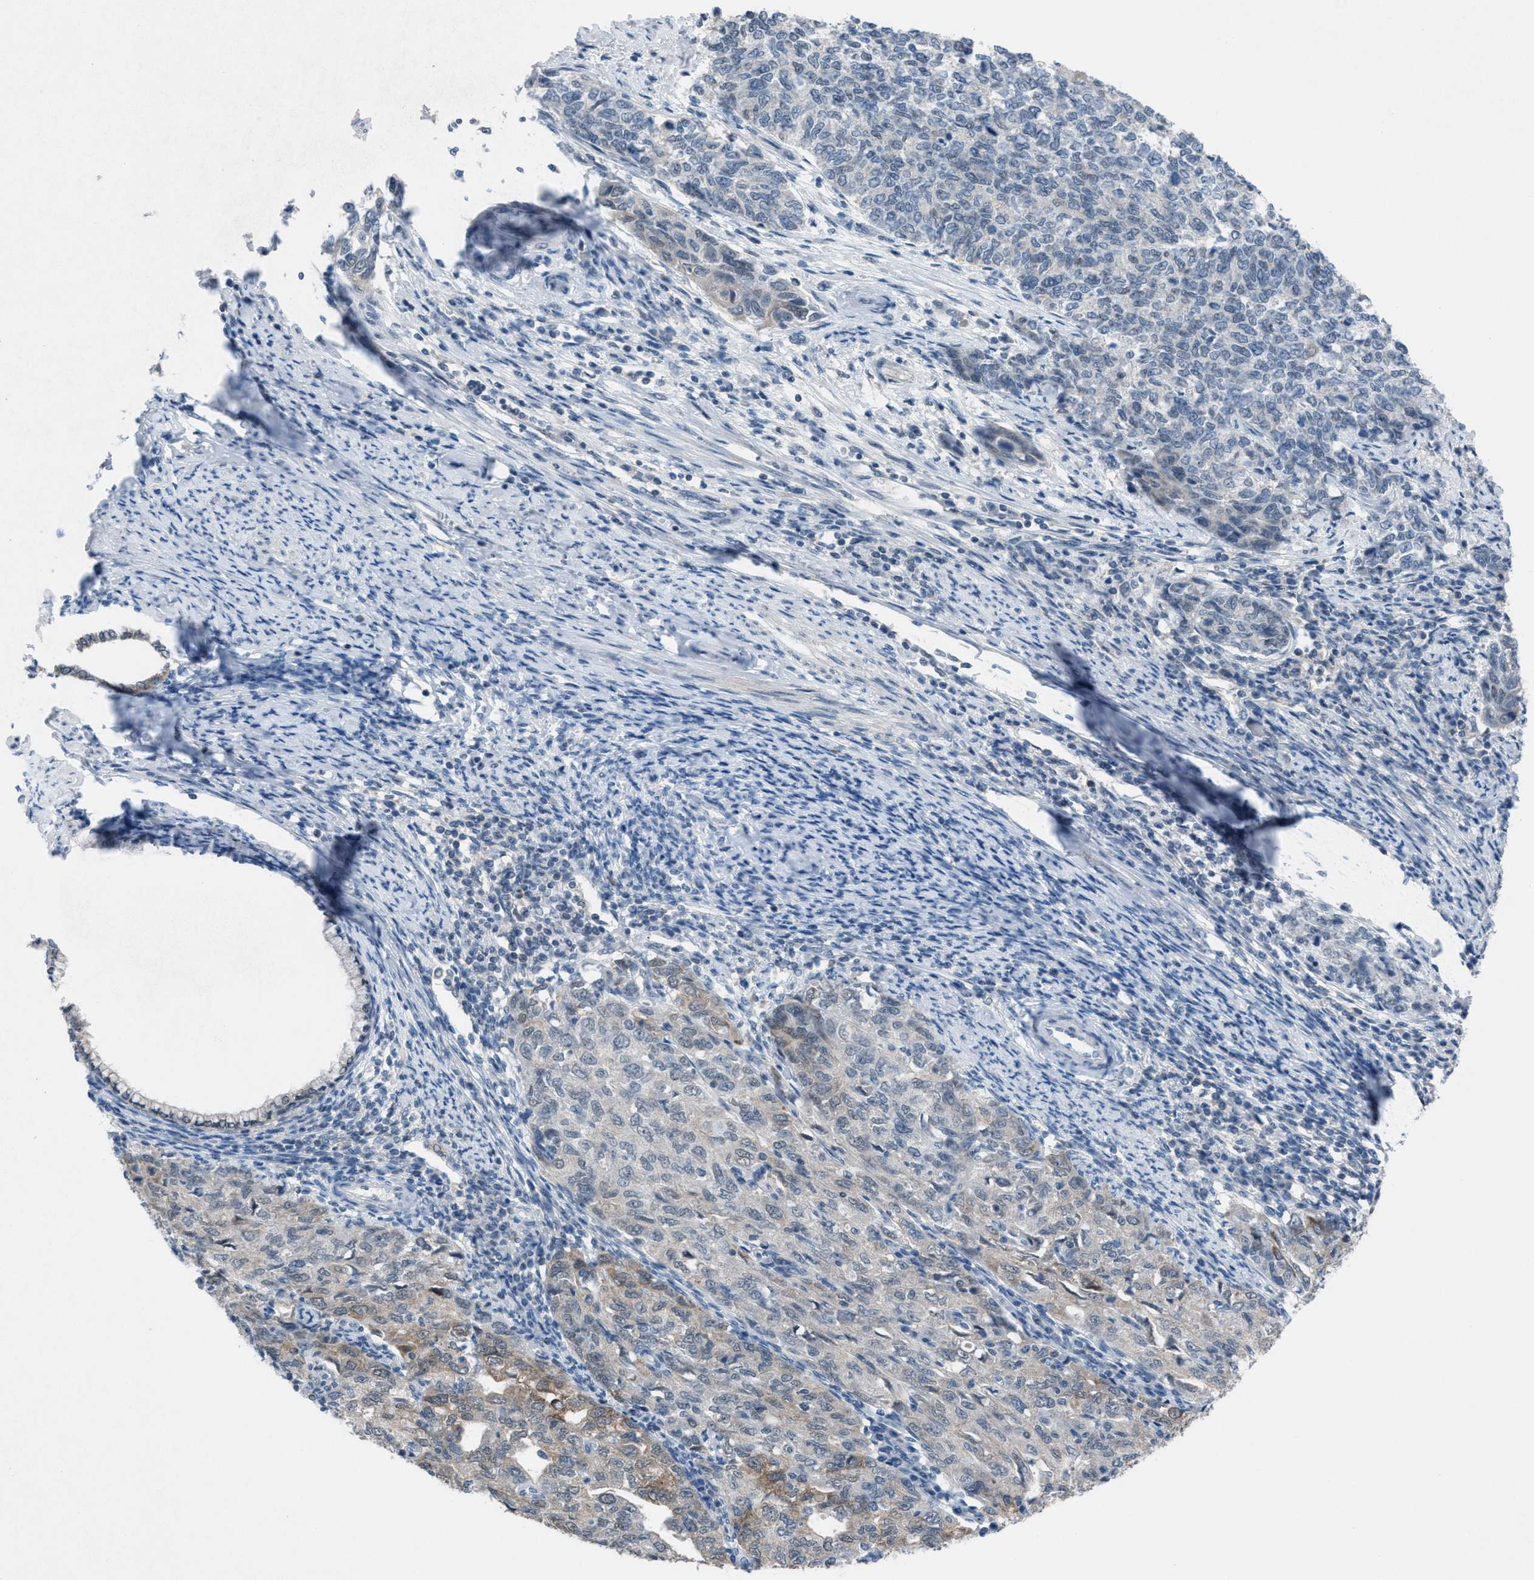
{"staining": {"intensity": "weak", "quantity": "<25%", "location": "cytoplasmic/membranous"}, "tissue": "cervical cancer", "cell_type": "Tumor cells", "image_type": "cancer", "snomed": [{"axis": "morphology", "description": "Squamous cell carcinoma, NOS"}, {"axis": "topography", "description": "Cervix"}], "caption": "There is no significant positivity in tumor cells of squamous cell carcinoma (cervical).", "gene": "ANAPC11", "patient": {"sex": "female", "age": 63}}